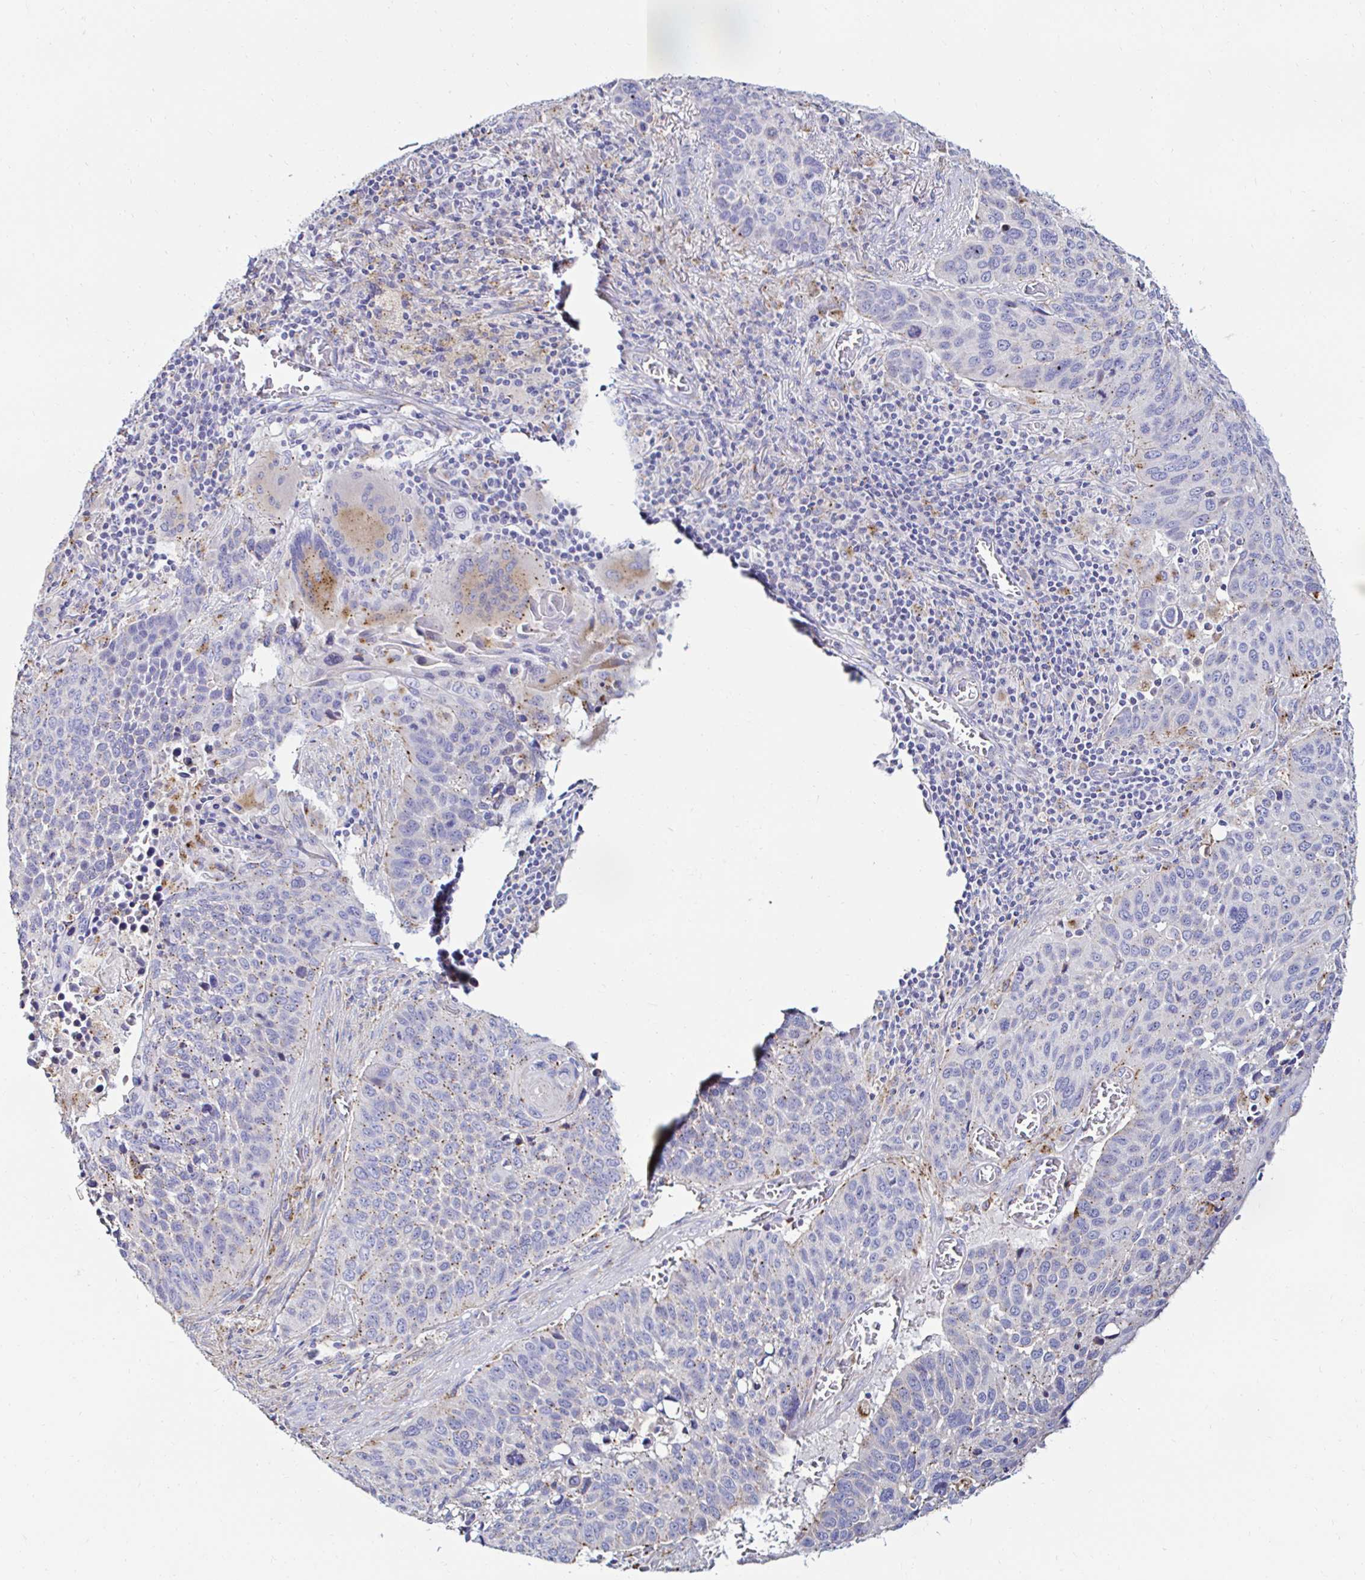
{"staining": {"intensity": "weak", "quantity": "<25%", "location": "cytoplasmic/membranous"}, "tissue": "lung cancer", "cell_type": "Tumor cells", "image_type": "cancer", "snomed": [{"axis": "morphology", "description": "Squamous cell carcinoma, NOS"}, {"axis": "topography", "description": "Lung"}], "caption": "The micrograph displays no significant expression in tumor cells of lung cancer.", "gene": "GALNS", "patient": {"sex": "male", "age": 68}}